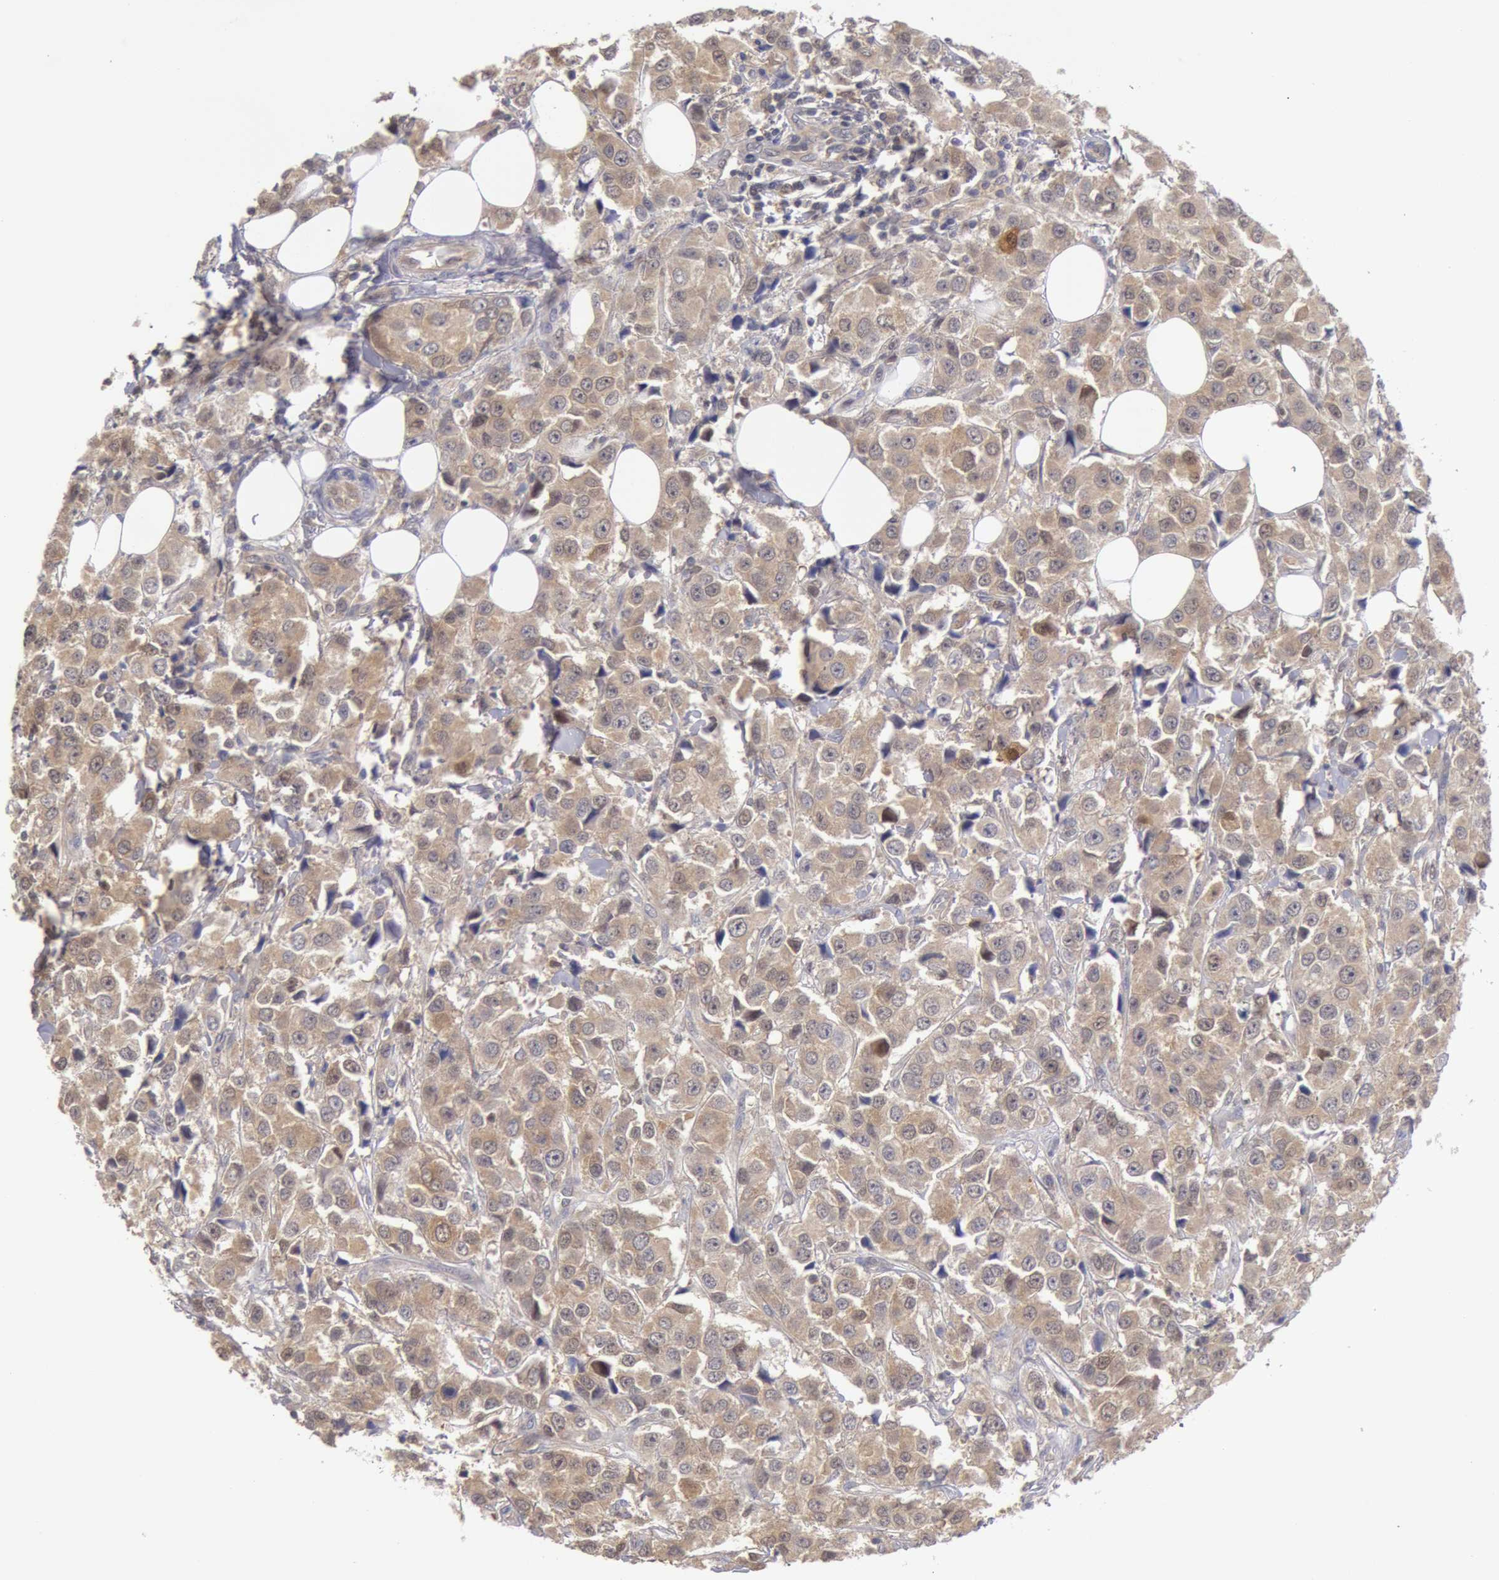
{"staining": {"intensity": "weak", "quantity": "25%-75%", "location": "cytoplasmic/membranous"}, "tissue": "breast cancer", "cell_type": "Tumor cells", "image_type": "cancer", "snomed": [{"axis": "morphology", "description": "Duct carcinoma"}, {"axis": "topography", "description": "Breast"}], "caption": "Immunohistochemistry (IHC) photomicrograph of neoplastic tissue: human infiltrating ductal carcinoma (breast) stained using immunohistochemistry (IHC) demonstrates low levels of weak protein expression localized specifically in the cytoplasmic/membranous of tumor cells, appearing as a cytoplasmic/membranous brown color.", "gene": "TXNRD1", "patient": {"sex": "female", "age": 58}}